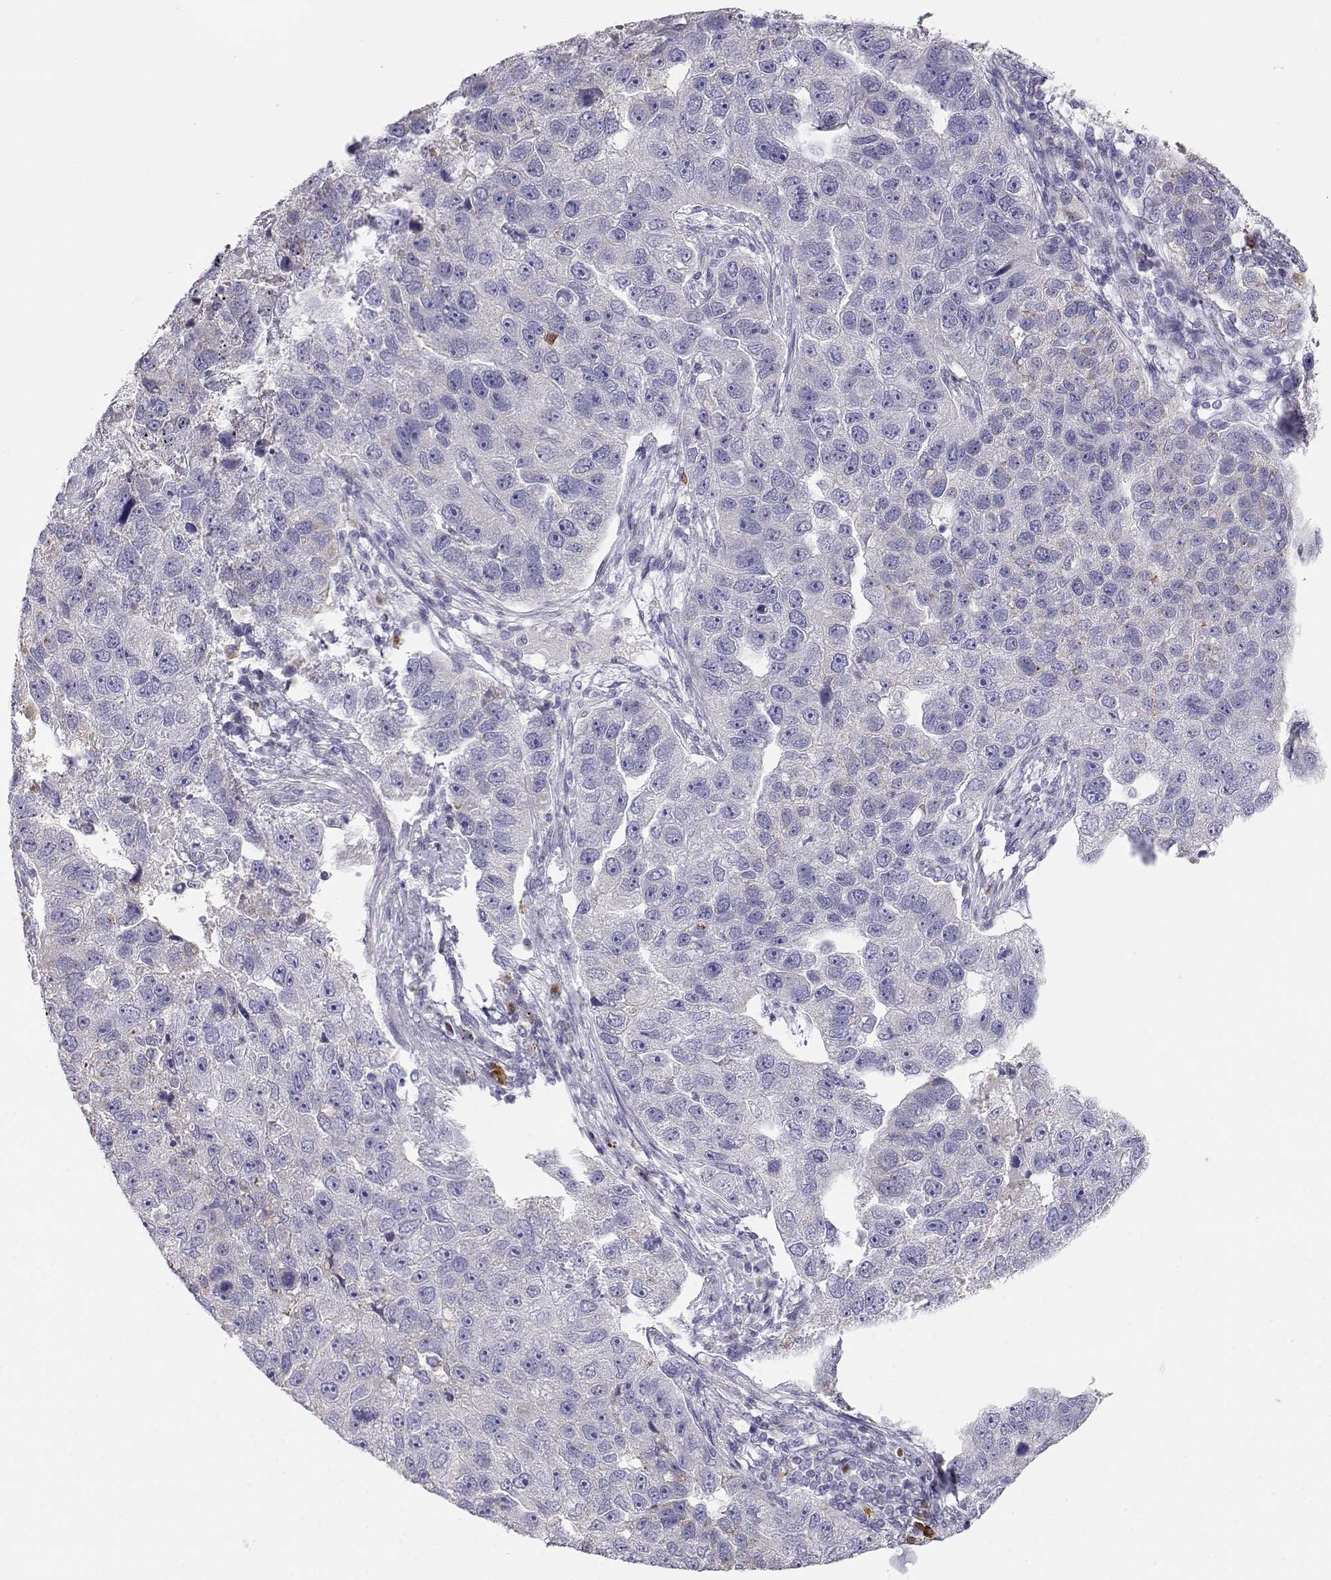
{"staining": {"intensity": "negative", "quantity": "none", "location": "none"}, "tissue": "pancreatic cancer", "cell_type": "Tumor cells", "image_type": "cancer", "snomed": [{"axis": "morphology", "description": "Adenocarcinoma, NOS"}, {"axis": "topography", "description": "Pancreas"}], "caption": "This is an immunohistochemistry photomicrograph of pancreatic cancer (adenocarcinoma). There is no expression in tumor cells.", "gene": "CDHR1", "patient": {"sex": "female", "age": 61}}